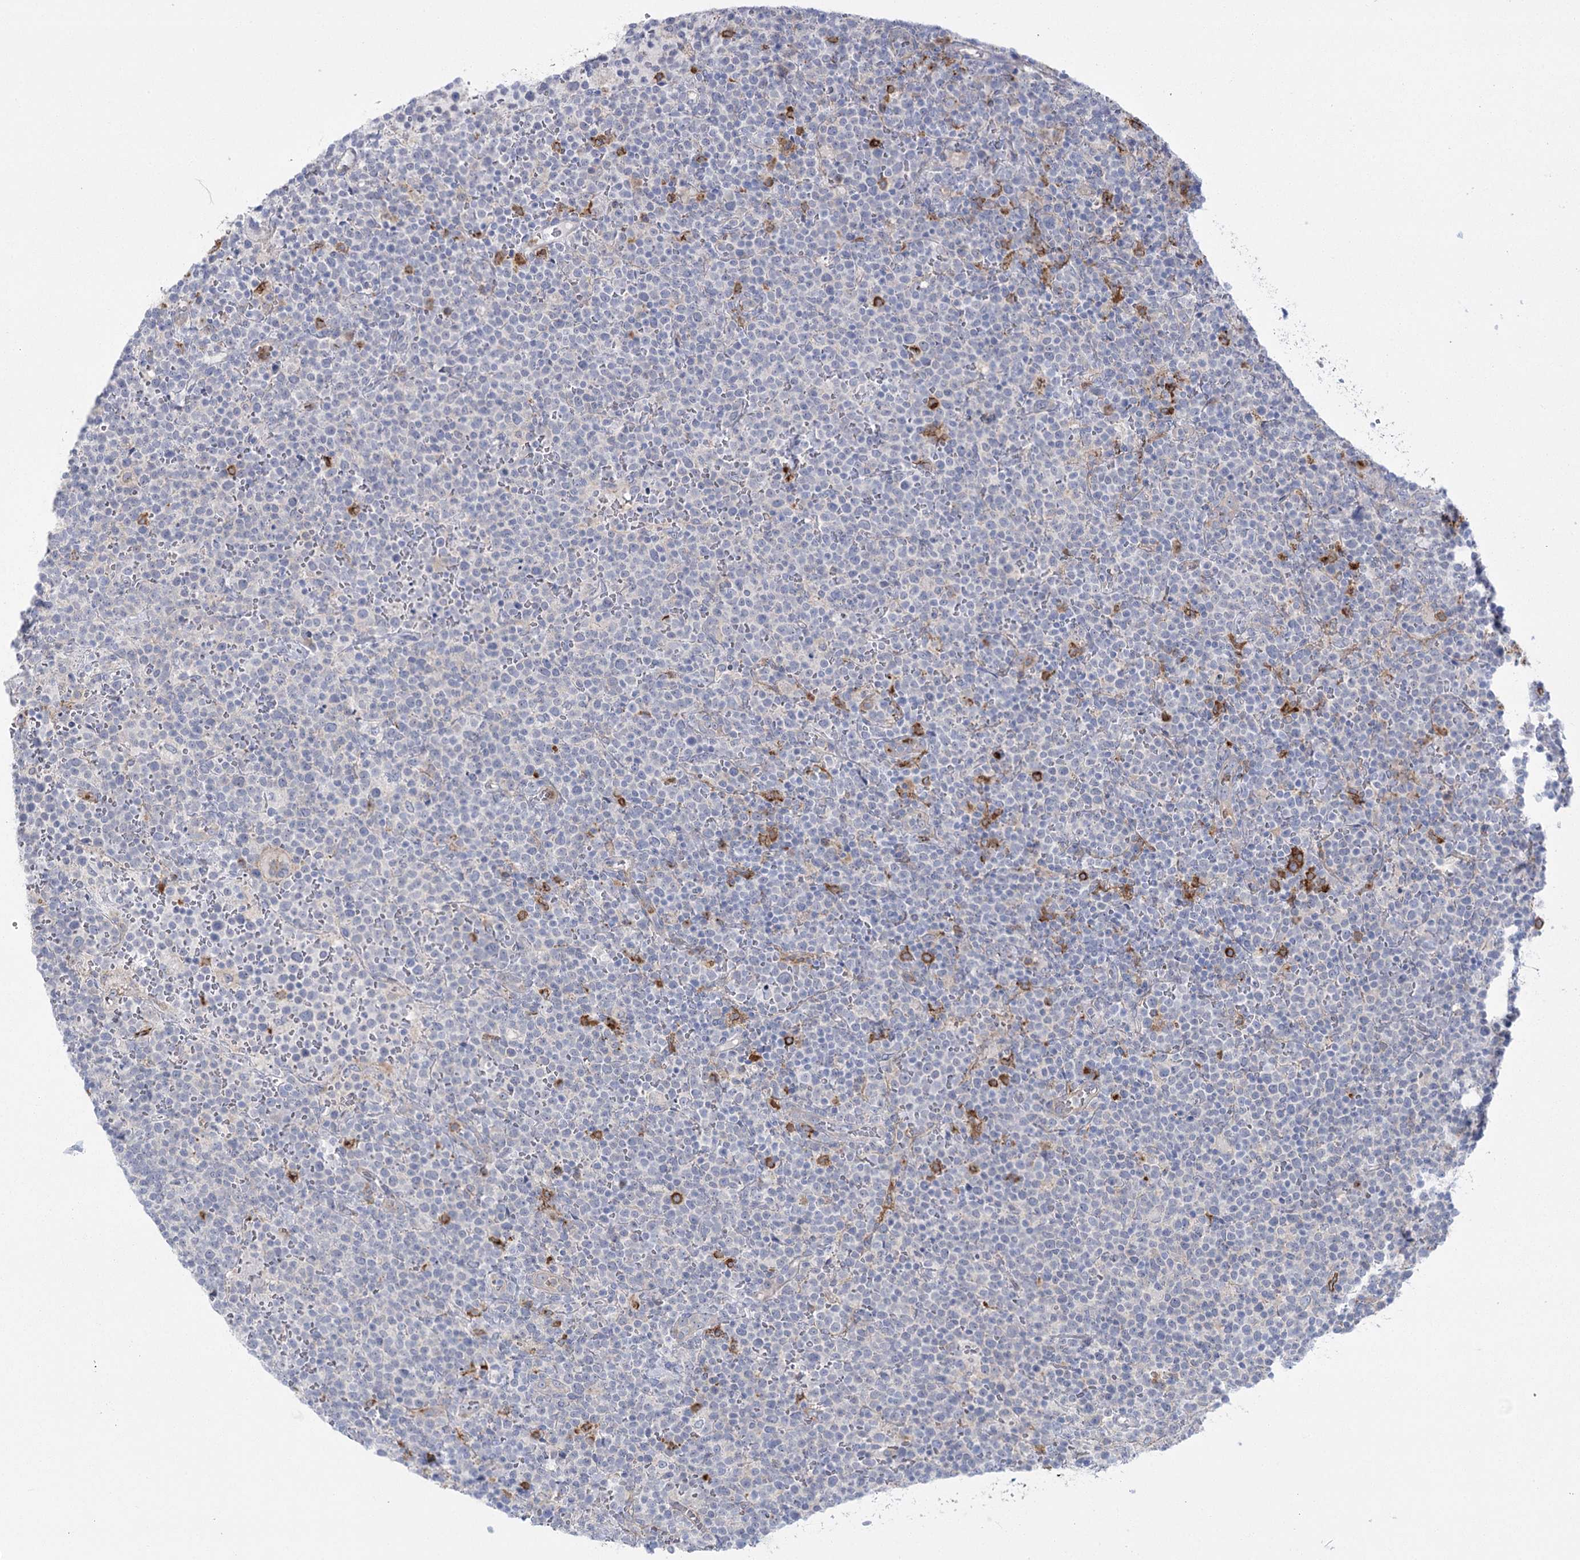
{"staining": {"intensity": "negative", "quantity": "none", "location": "none"}, "tissue": "lymphoma", "cell_type": "Tumor cells", "image_type": "cancer", "snomed": [{"axis": "morphology", "description": "Malignant lymphoma, non-Hodgkin's type, High grade"}, {"axis": "topography", "description": "Lymph node"}], "caption": "The photomicrograph demonstrates no staining of tumor cells in malignant lymphoma, non-Hodgkin's type (high-grade).", "gene": "CCDC88A", "patient": {"sex": "male", "age": 61}}